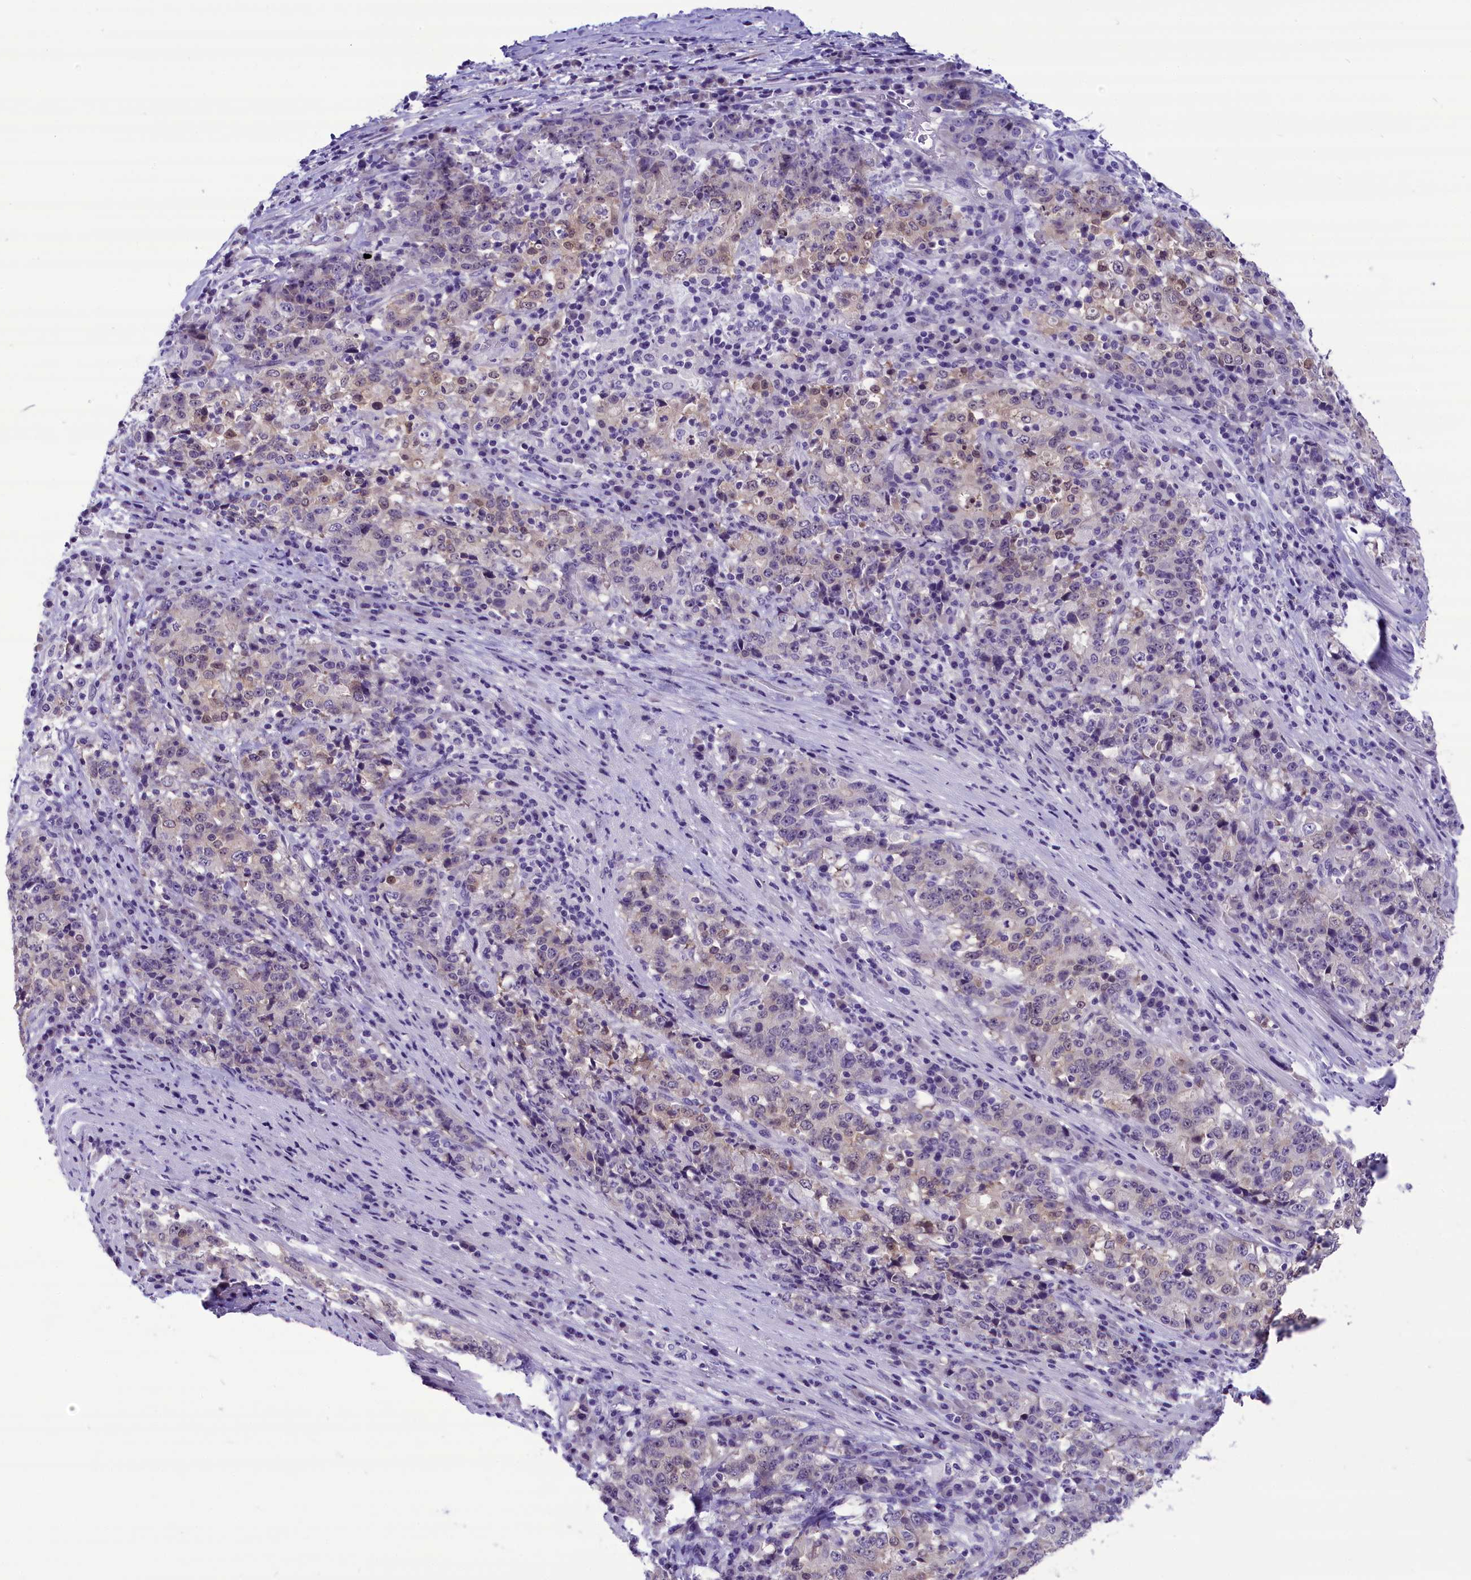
{"staining": {"intensity": "weak", "quantity": "<25%", "location": "nuclear"}, "tissue": "stomach cancer", "cell_type": "Tumor cells", "image_type": "cancer", "snomed": [{"axis": "morphology", "description": "Adenocarcinoma, NOS"}, {"axis": "topography", "description": "Stomach"}], "caption": "Immunohistochemistry photomicrograph of human stomach cancer (adenocarcinoma) stained for a protein (brown), which shows no expression in tumor cells.", "gene": "PRR15", "patient": {"sex": "male", "age": 59}}